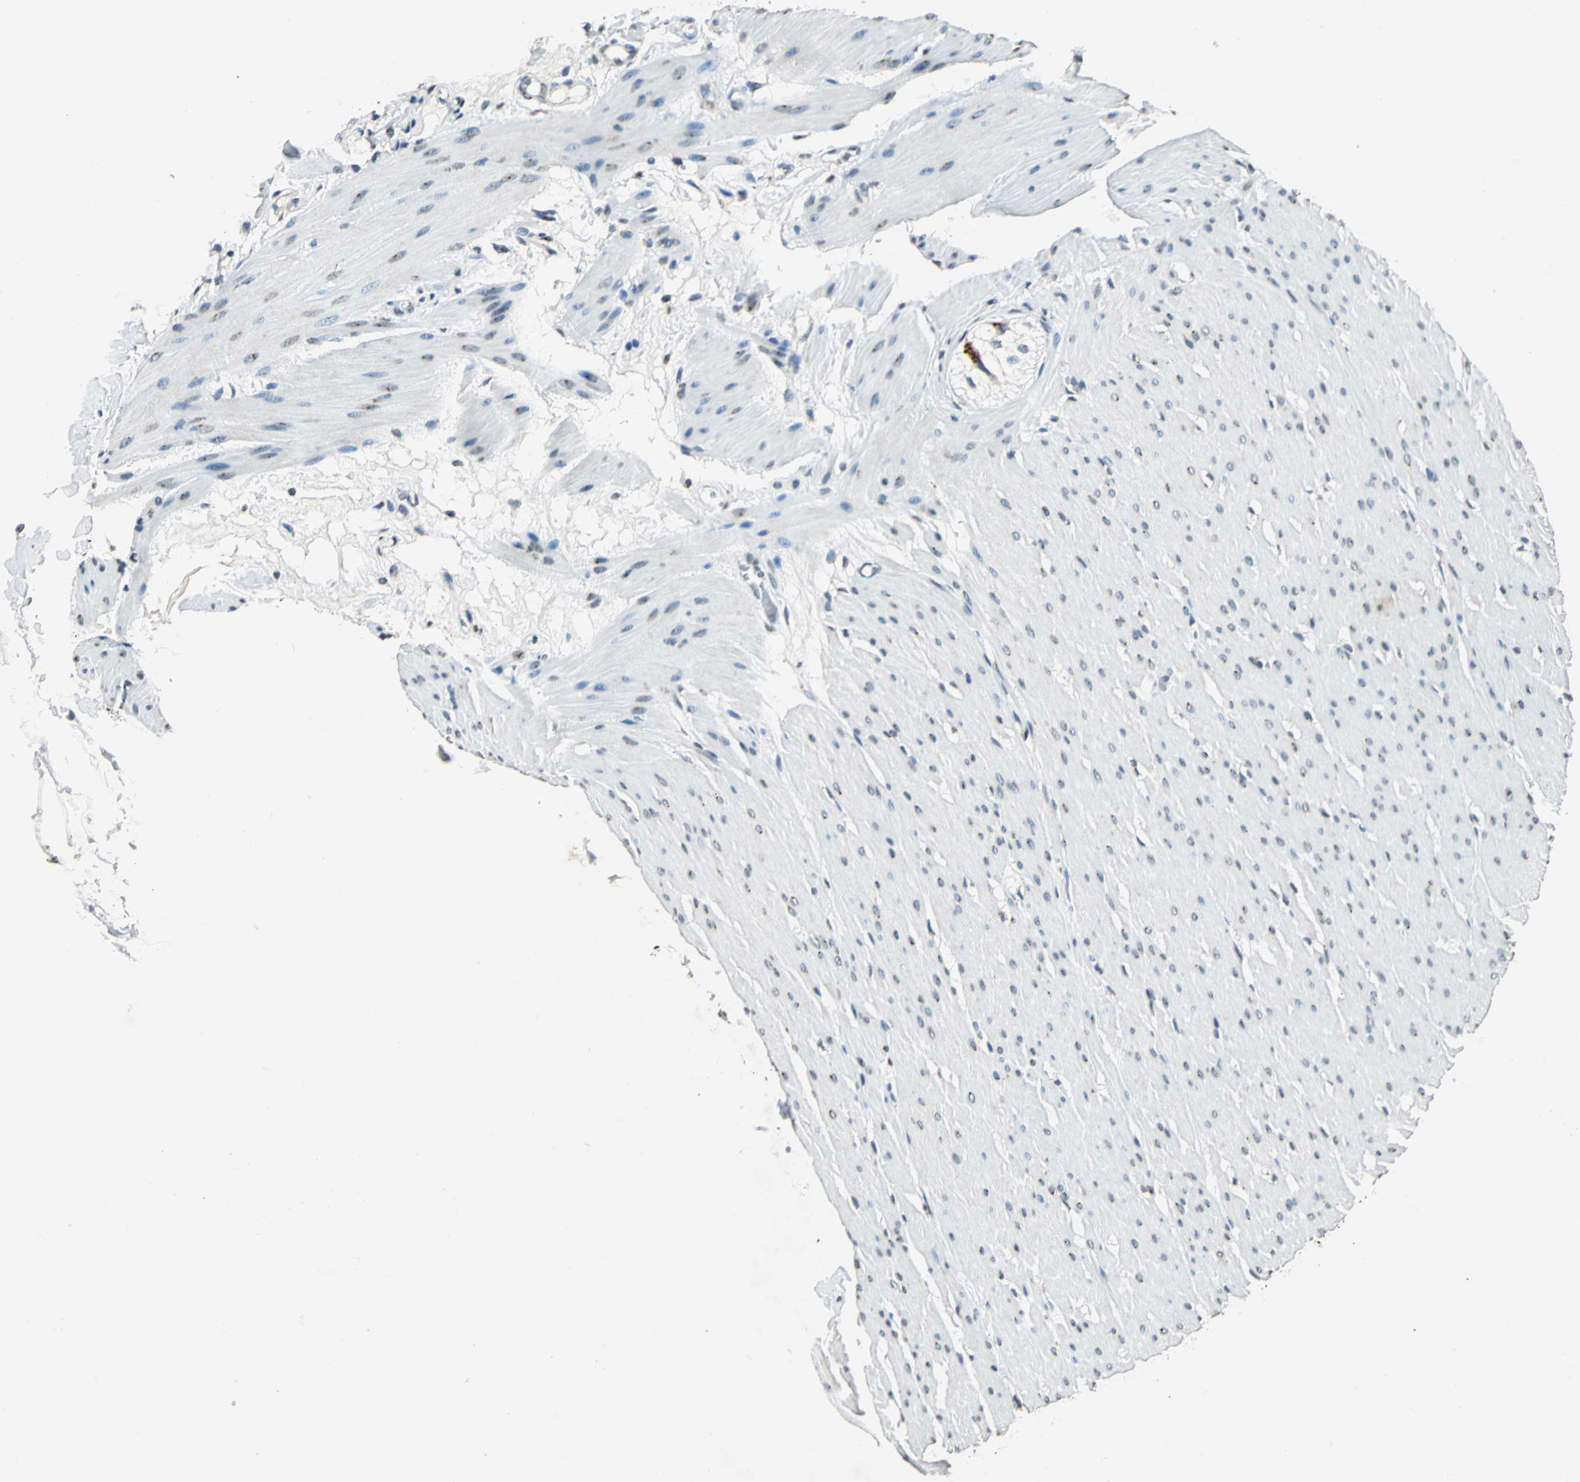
{"staining": {"intensity": "weak", "quantity": "<25%", "location": "cytoplasmic/membranous"}, "tissue": "smooth muscle", "cell_type": "Smooth muscle cells", "image_type": "normal", "snomed": [{"axis": "morphology", "description": "Normal tissue, NOS"}, {"axis": "topography", "description": "Smooth muscle"}, {"axis": "topography", "description": "Colon"}], "caption": "Smooth muscle stained for a protein using IHC exhibits no expression smooth muscle cells.", "gene": "TMEM115", "patient": {"sex": "male", "age": 67}}